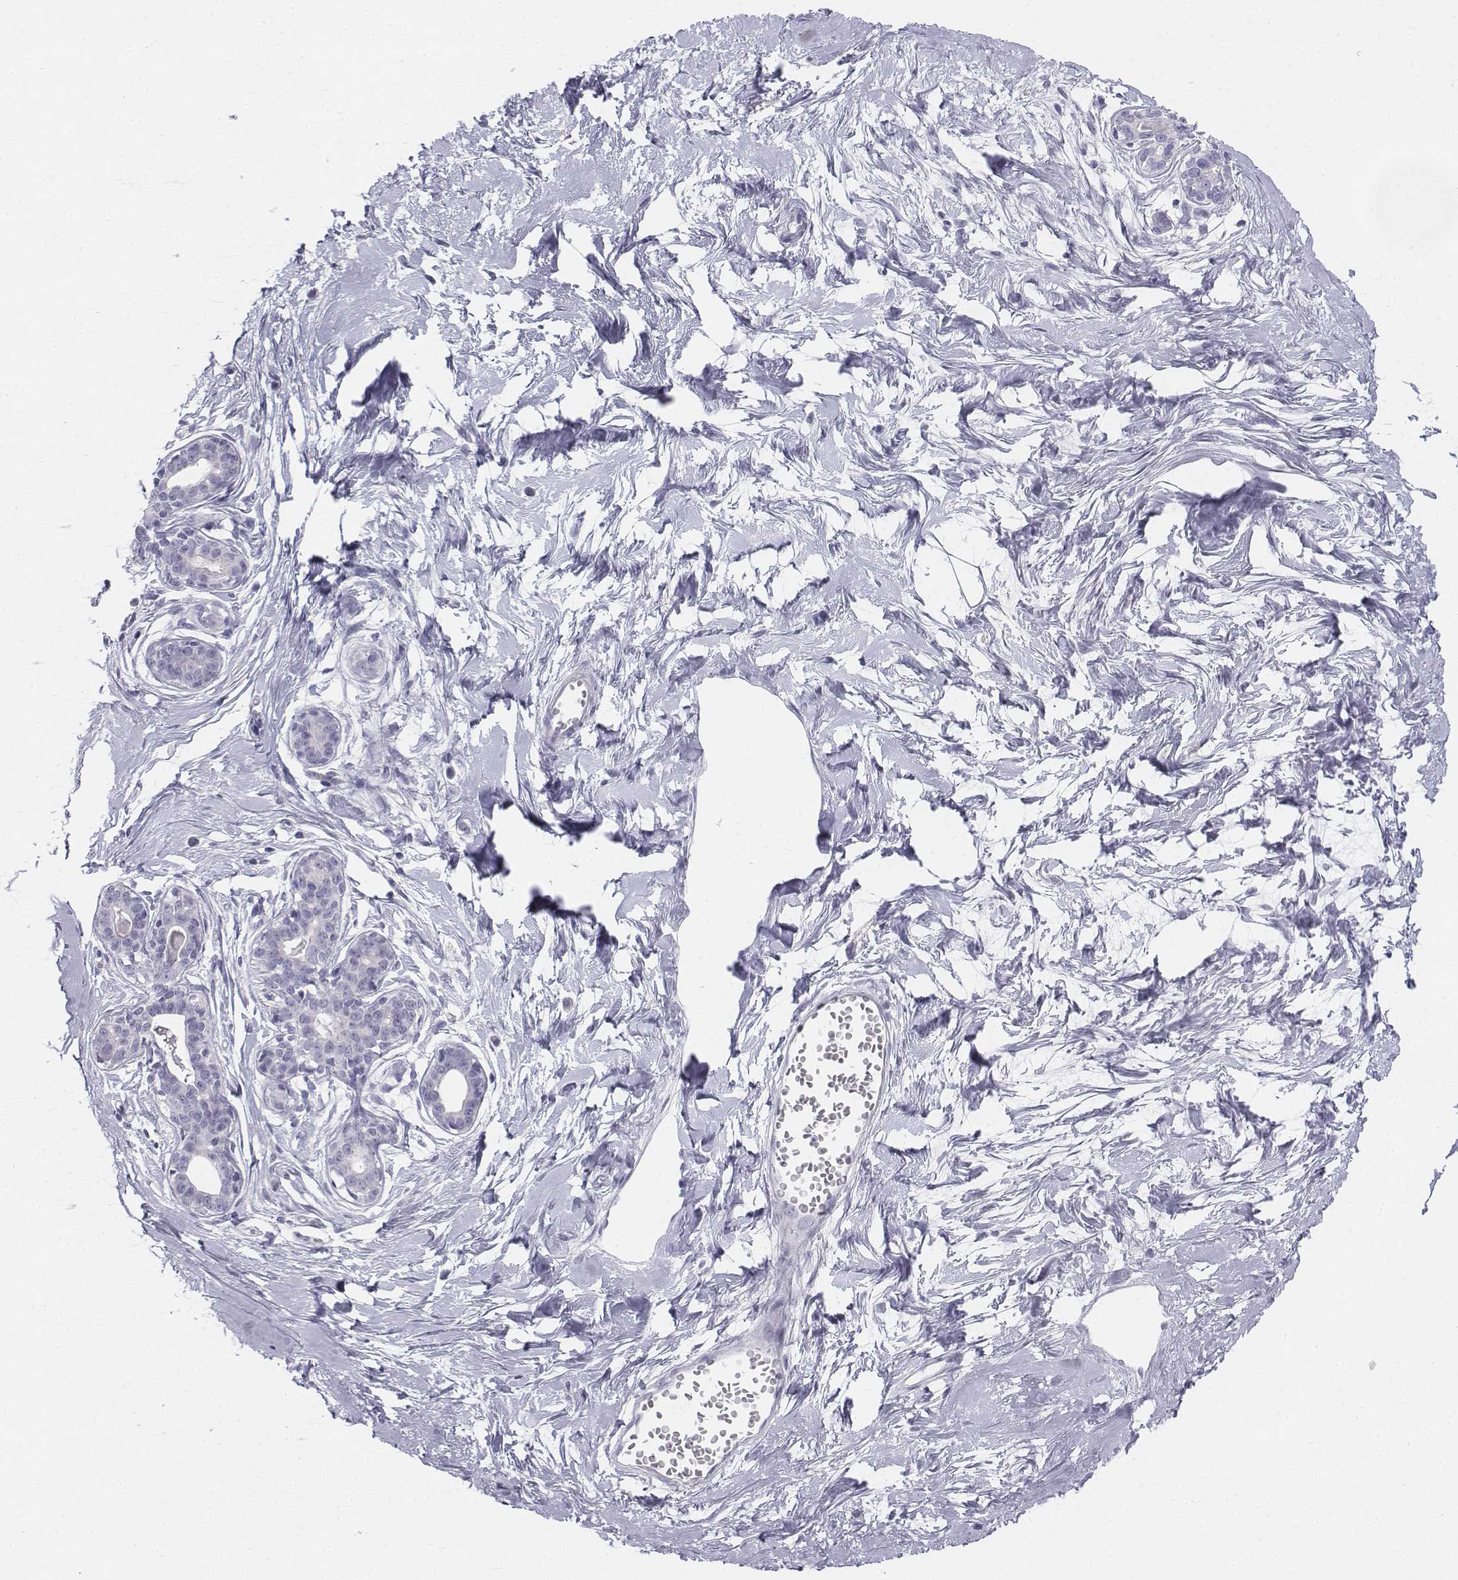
{"staining": {"intensity": "negative", "quantity": "none", "location": "none"}, "tissue": "breast", "cell_type": "Adipocytes", "image_type": "normal", "snomed": [{"axis": "morphology", "description": "Normal tissue, NOS"}, {"axis": "topography", "description": "Breast"}], "caption": "Human breast stained for a protein using immunohistochemistry reveals no staining in adipocytes.", "gene": "TH", "patient": {"sex": "female", "age": 45}}